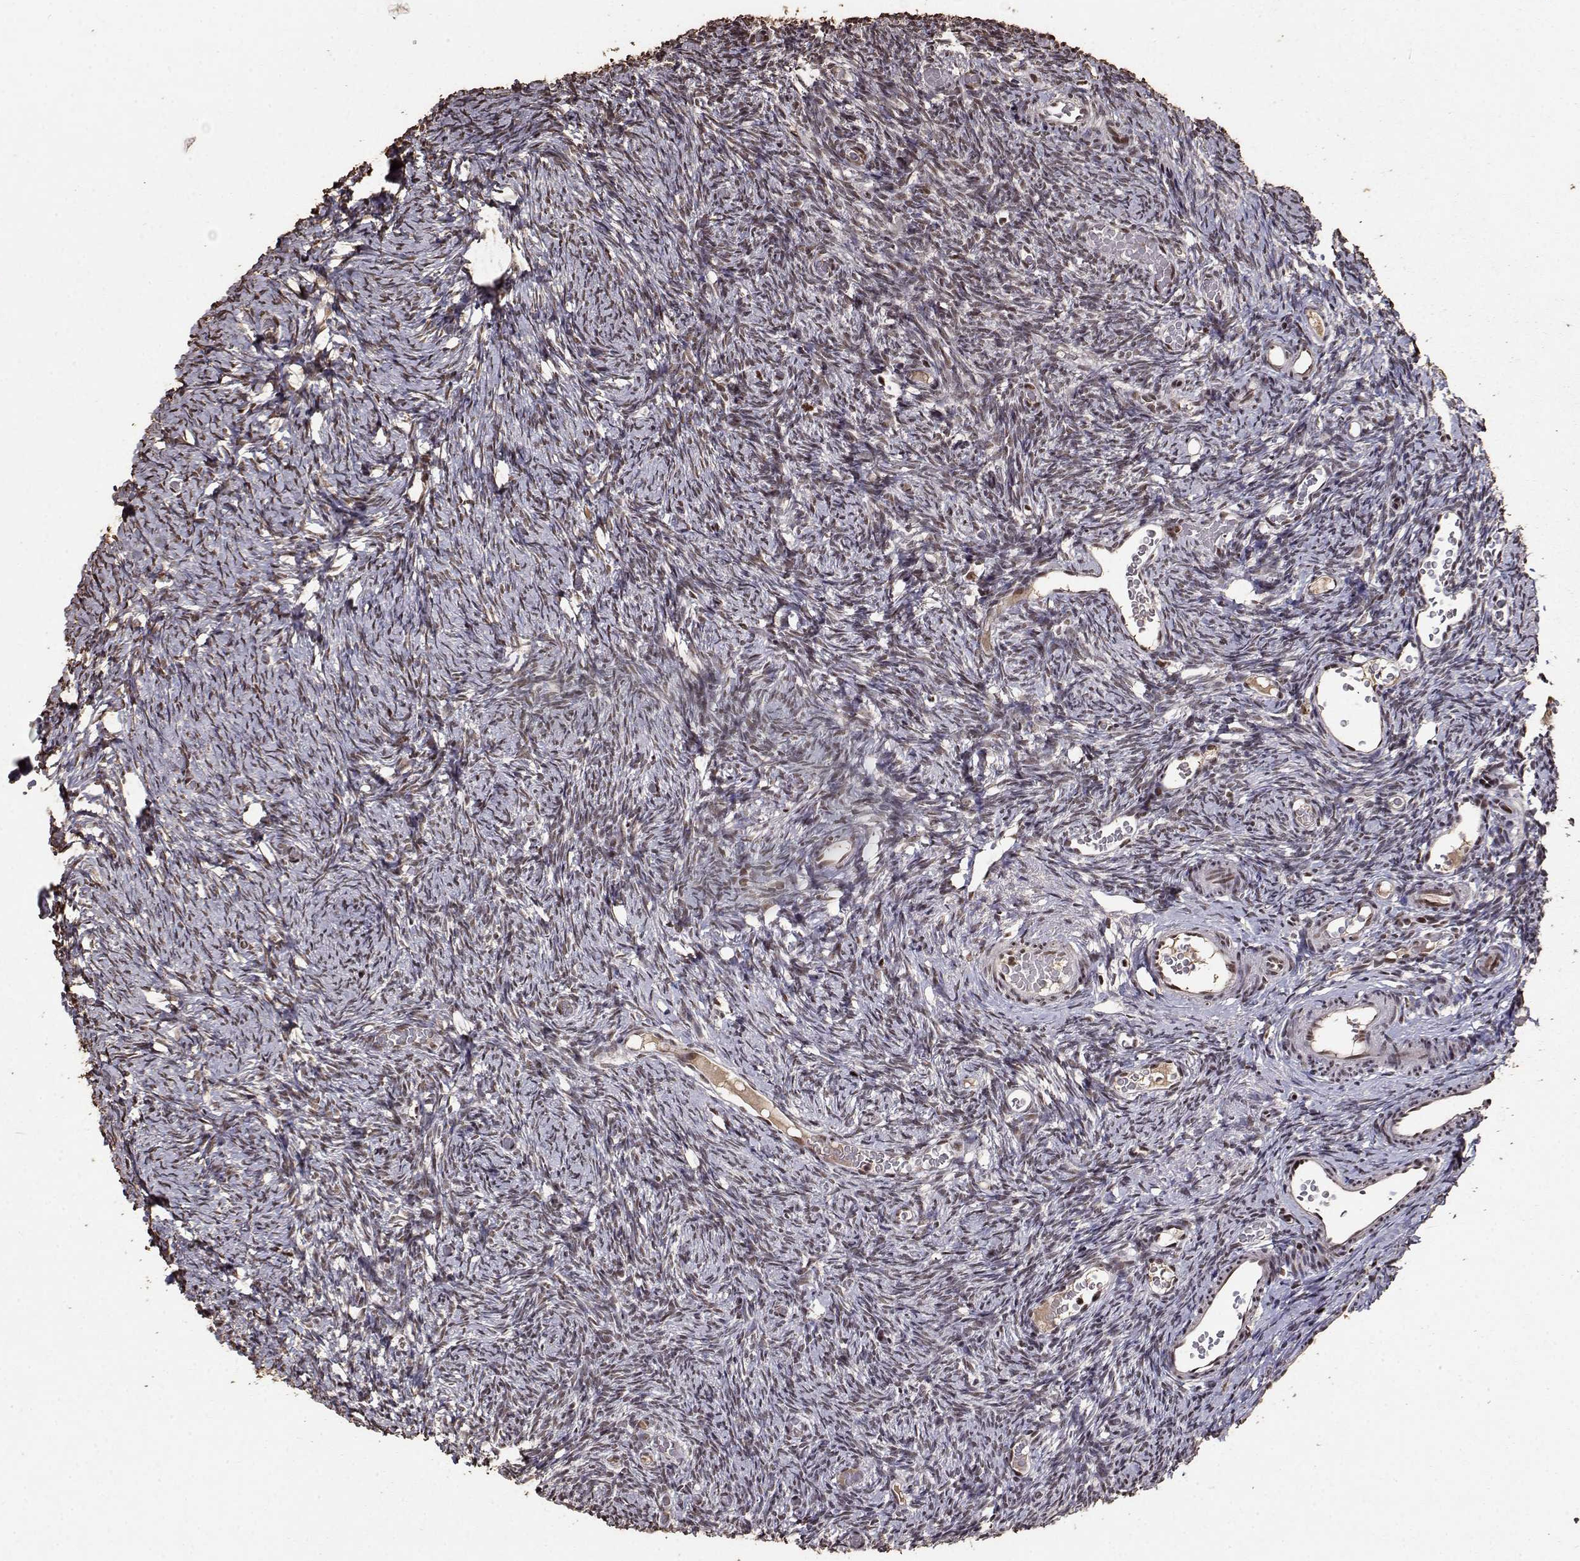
{"staining": {"intensity": "weak", "quantity": ">75%", "location": "nuclear"}, "tissue": "ovary", "cell_type": "Follicle cells", "image_type": "normal", "snomed": [{"axis": "morphology", "description": "Normal tissue, NOS"}, {"axis": "topography", "description": "Ovary"}], "caption": "Immunohistochemical staining of benign human ovary demonstrates low levels of weak nuclear expression in about >75% of follicle cells.", "gene": "TOE1", "patient": {"sex": "female", "age": 39}}